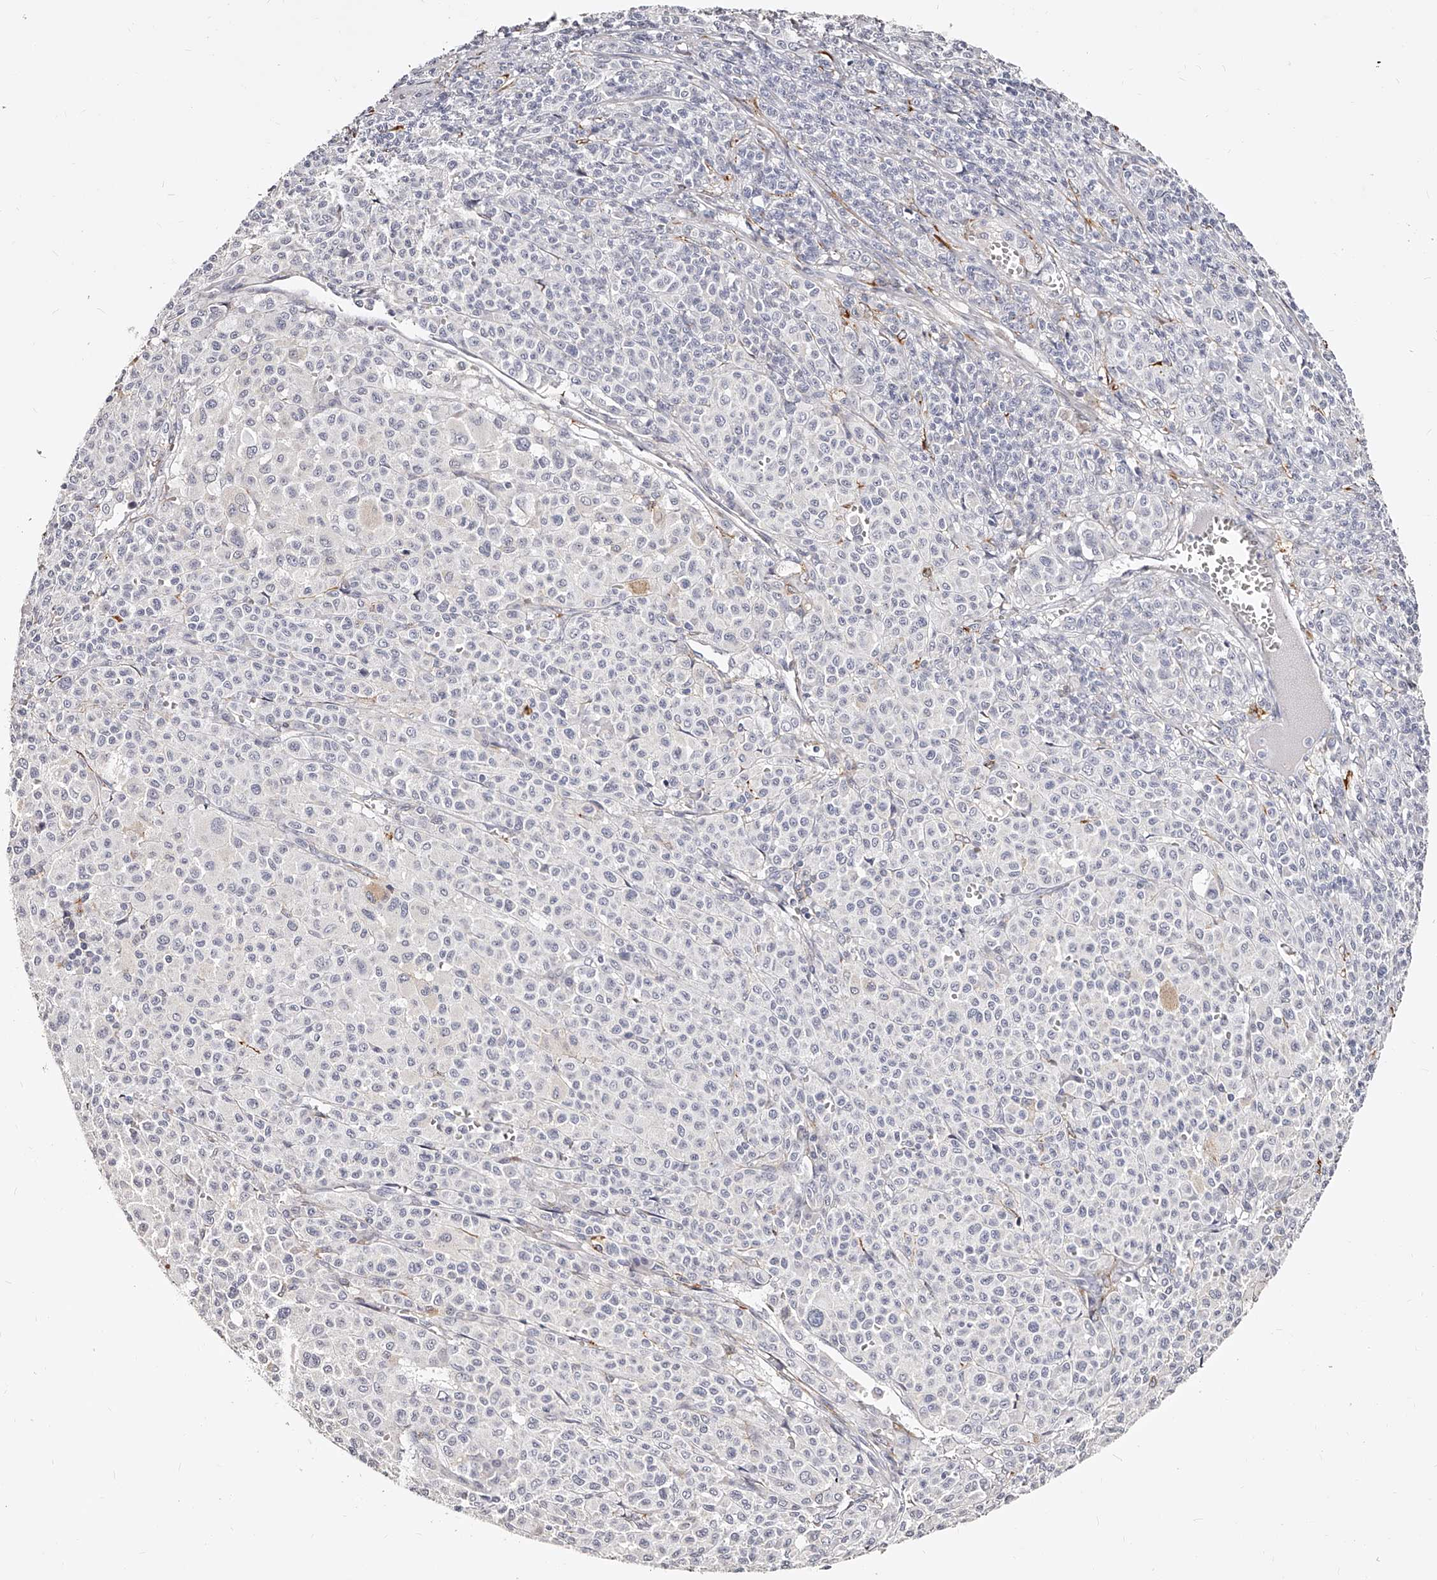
{"staining": {"intensity": "negative", "quantity": "none", "location": "none"}, "tissue": "melanoma", "cell_type": "Tumor cells", "image_type": "cancer", "snomed": [{"axis": "morphology", "description": "Malignant melanoma, Metastatic site"}, {"axis": "topography", "description": "Skin"}], "caption": "Melanoma was stained to show a protein in brown. There is no significant expression in tumor cells.", "gene": "CD82", "patient": {"sex": "female", "age": 74}}